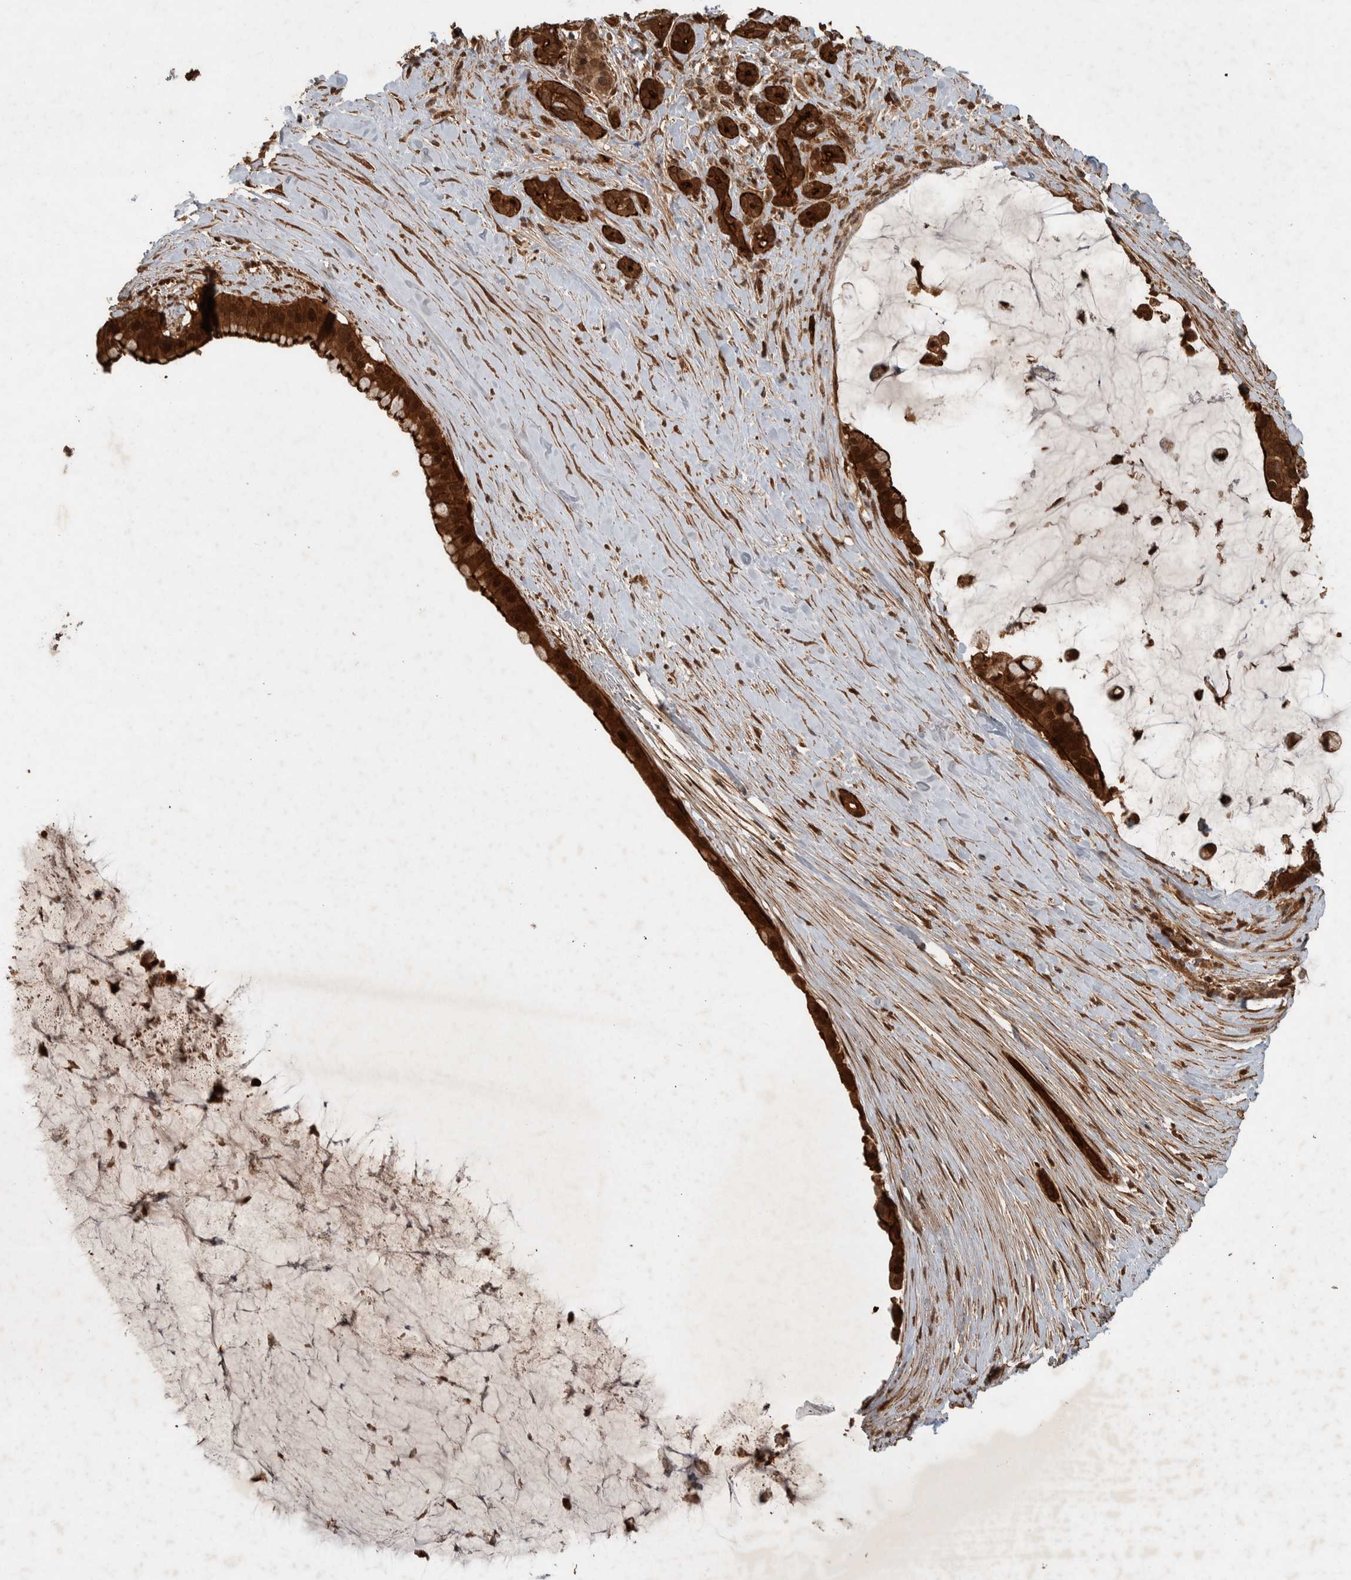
{"staining": {"intensity": "strong", "quantity": ">75%", "location": "cytoplasmic/membranous,nuclear"}, "tissue": "pancreatic cancer", "cell_type": "Tumor cells", "image_type": "cancer", "snomed": [{"axis": "morphology", "description": "Adenocarcinoma, NOS"}, {"axis": "topography", "description": "Pancreas"}], "caption": "Tumor cells show high levels of strong cytoplasmic/membranous and nuclear expression in approximately >75% of cells in human pancreatic adenocarcinoma.", "gene": "CNTROB", "patient": {"sex": "male", "age": 41}}